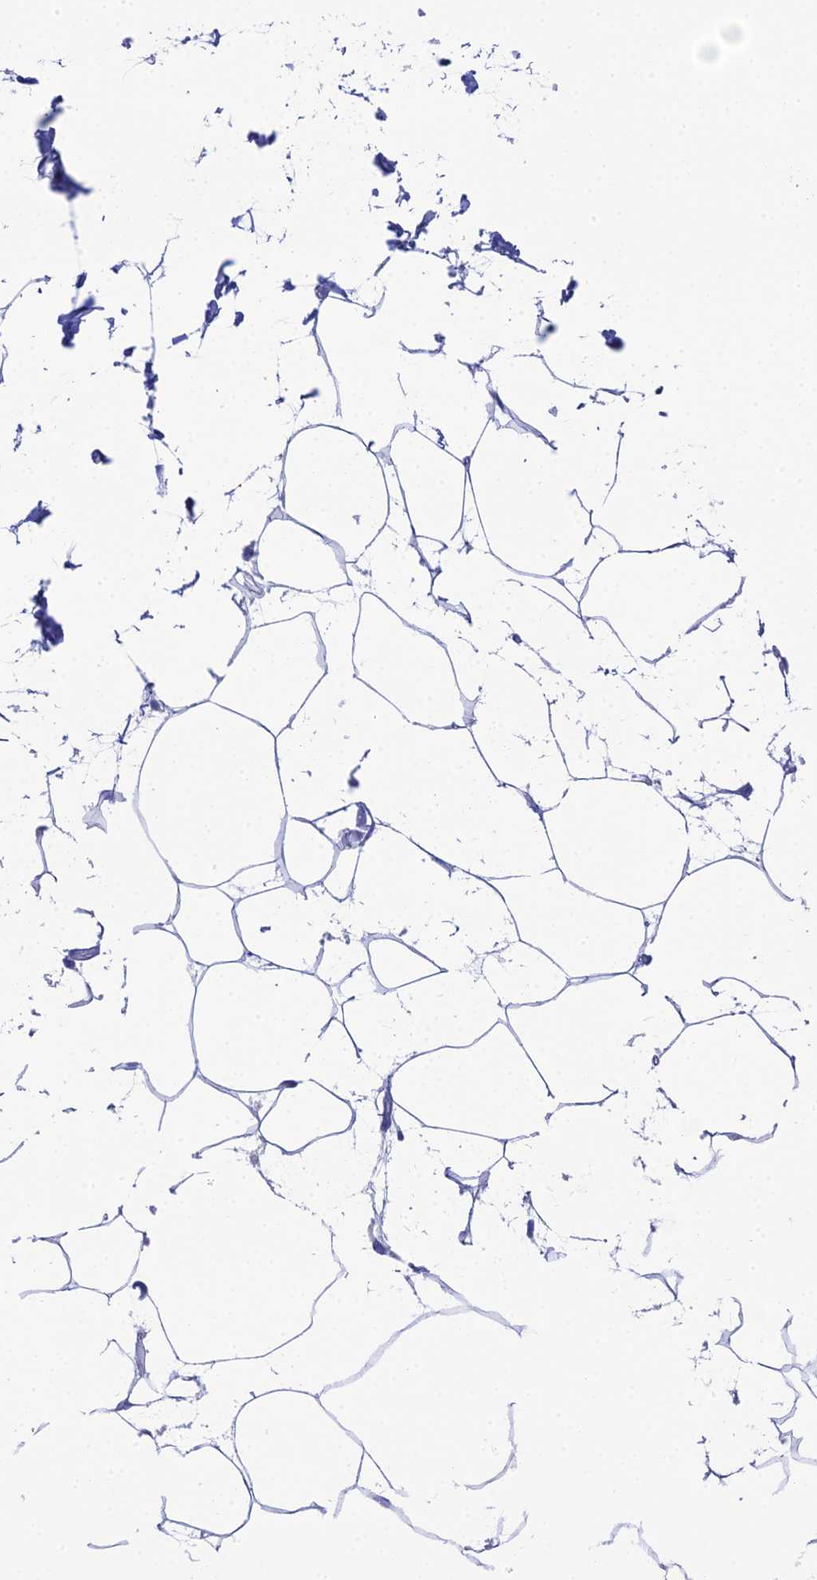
{"staining": {"intensity": "negative", "quantity": "none", "location": "none"}, "tissue": "adipose tissue", "cell_type": "Adipocytes", "image_type": "normal", "snomed": [{"axis": "morphology", "description": "Normal tissue, NOS"}, {"axis": "topography", "description": "Adipose tissue"}], "caption": "This photomicrograph is of normal adipose tissue stained with immunohistochemistry to label a protein in brown with the nuclei are counter-stained blue. There is no positivity in adipocytes.", "gene": "REG1A", "patient": {"sex": "female", "age": 37}}